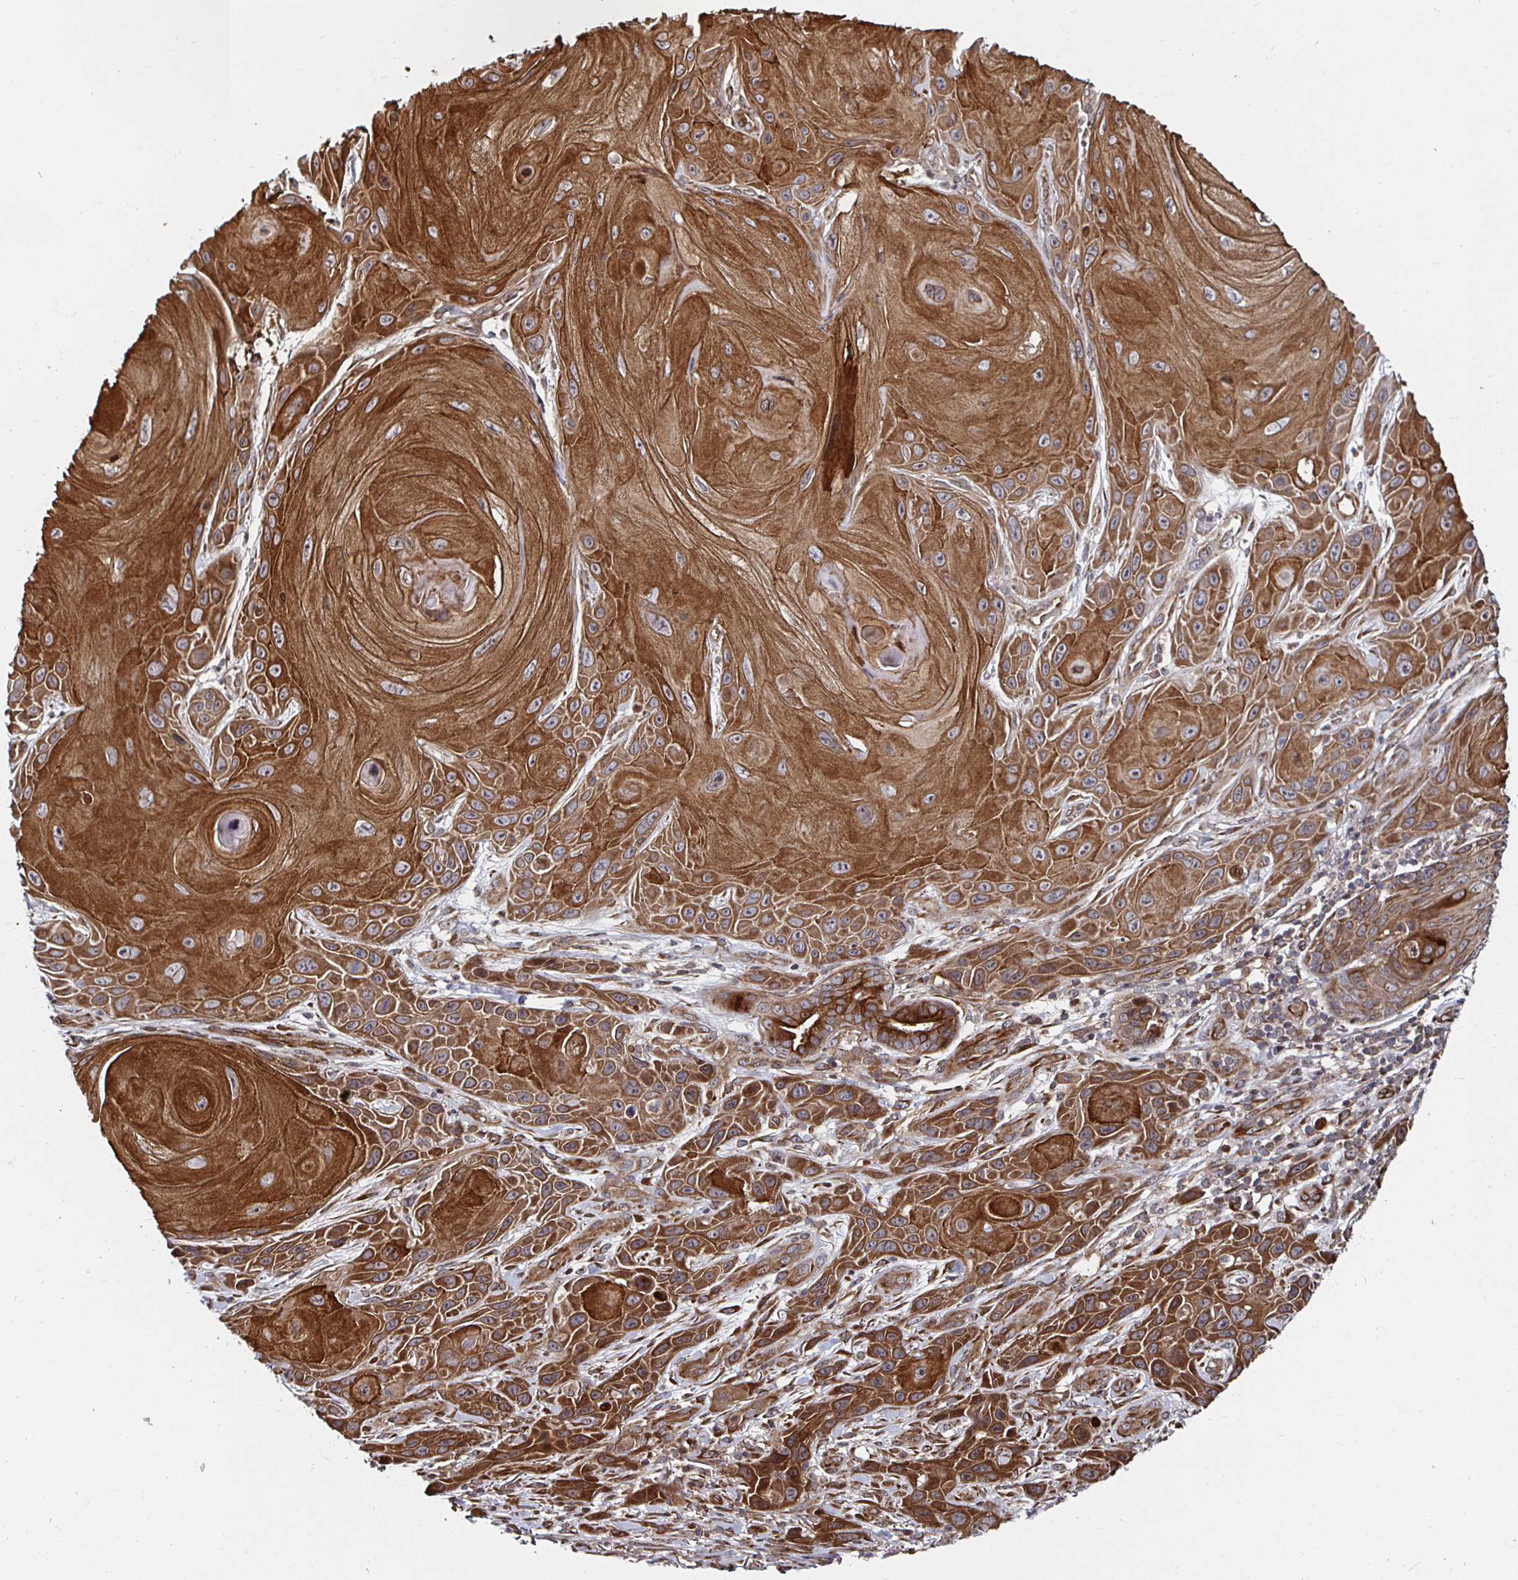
{"staining": {"intensity": "strong", "quantity": ">75%", "location": "cytoplasmic/membranous"}, "tissue": "skin cancer", "cell_type": "Tumor cells", "image_type": "cancer", "snomed": [{"axis": "morphology", "description": "Squamous cell carcinoma, NOS"}, {"axis": "topography", "description": "Skin"}], "caption": "A brown stain labels strong cytoplasmic/membranous expression of a protein in skin squamous cell carcinoma tumor cells.", "gene": "TBKBP1", "patient": {"sex": "female", "age": 94}}